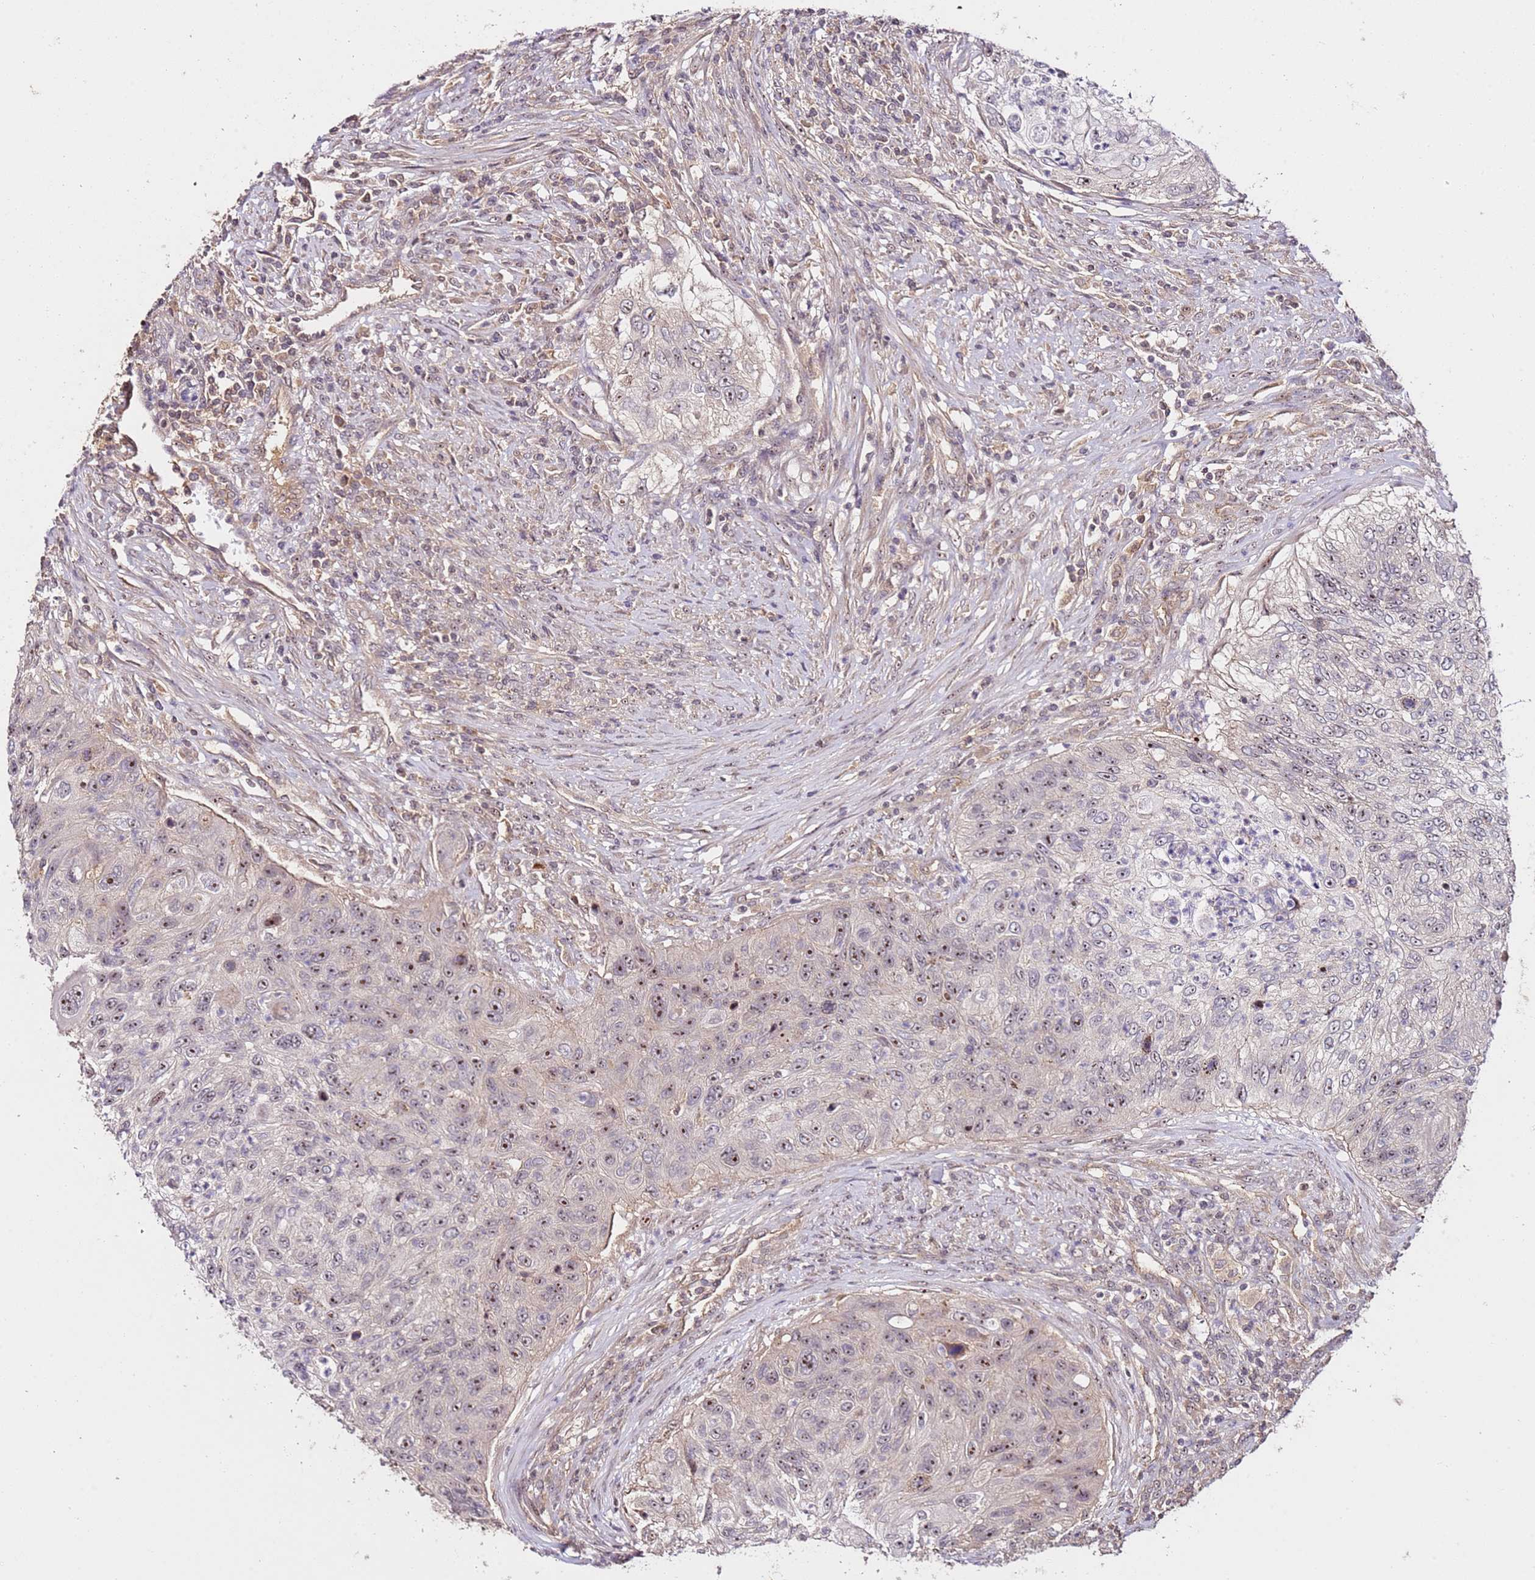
{"staining": {"intensity": "moderate", "quantity": "25%-75%", "location": "nuclear"}, "tissue": "urothelial cancer", "cell_type": "Tumor cells", "image_type": "cancer", "snomed": [{"axis": "morphology", "description": "Urothelial carcinoma, High grade"}, {"axis": "topography", "description": "Urinary bladder"}], "caption": "Human urothelial cancer stained with a protein marker exhibits moderate staining in tumor cells.", "gene": "DDX27", "patient": {"sex": "female", "age": 60}}